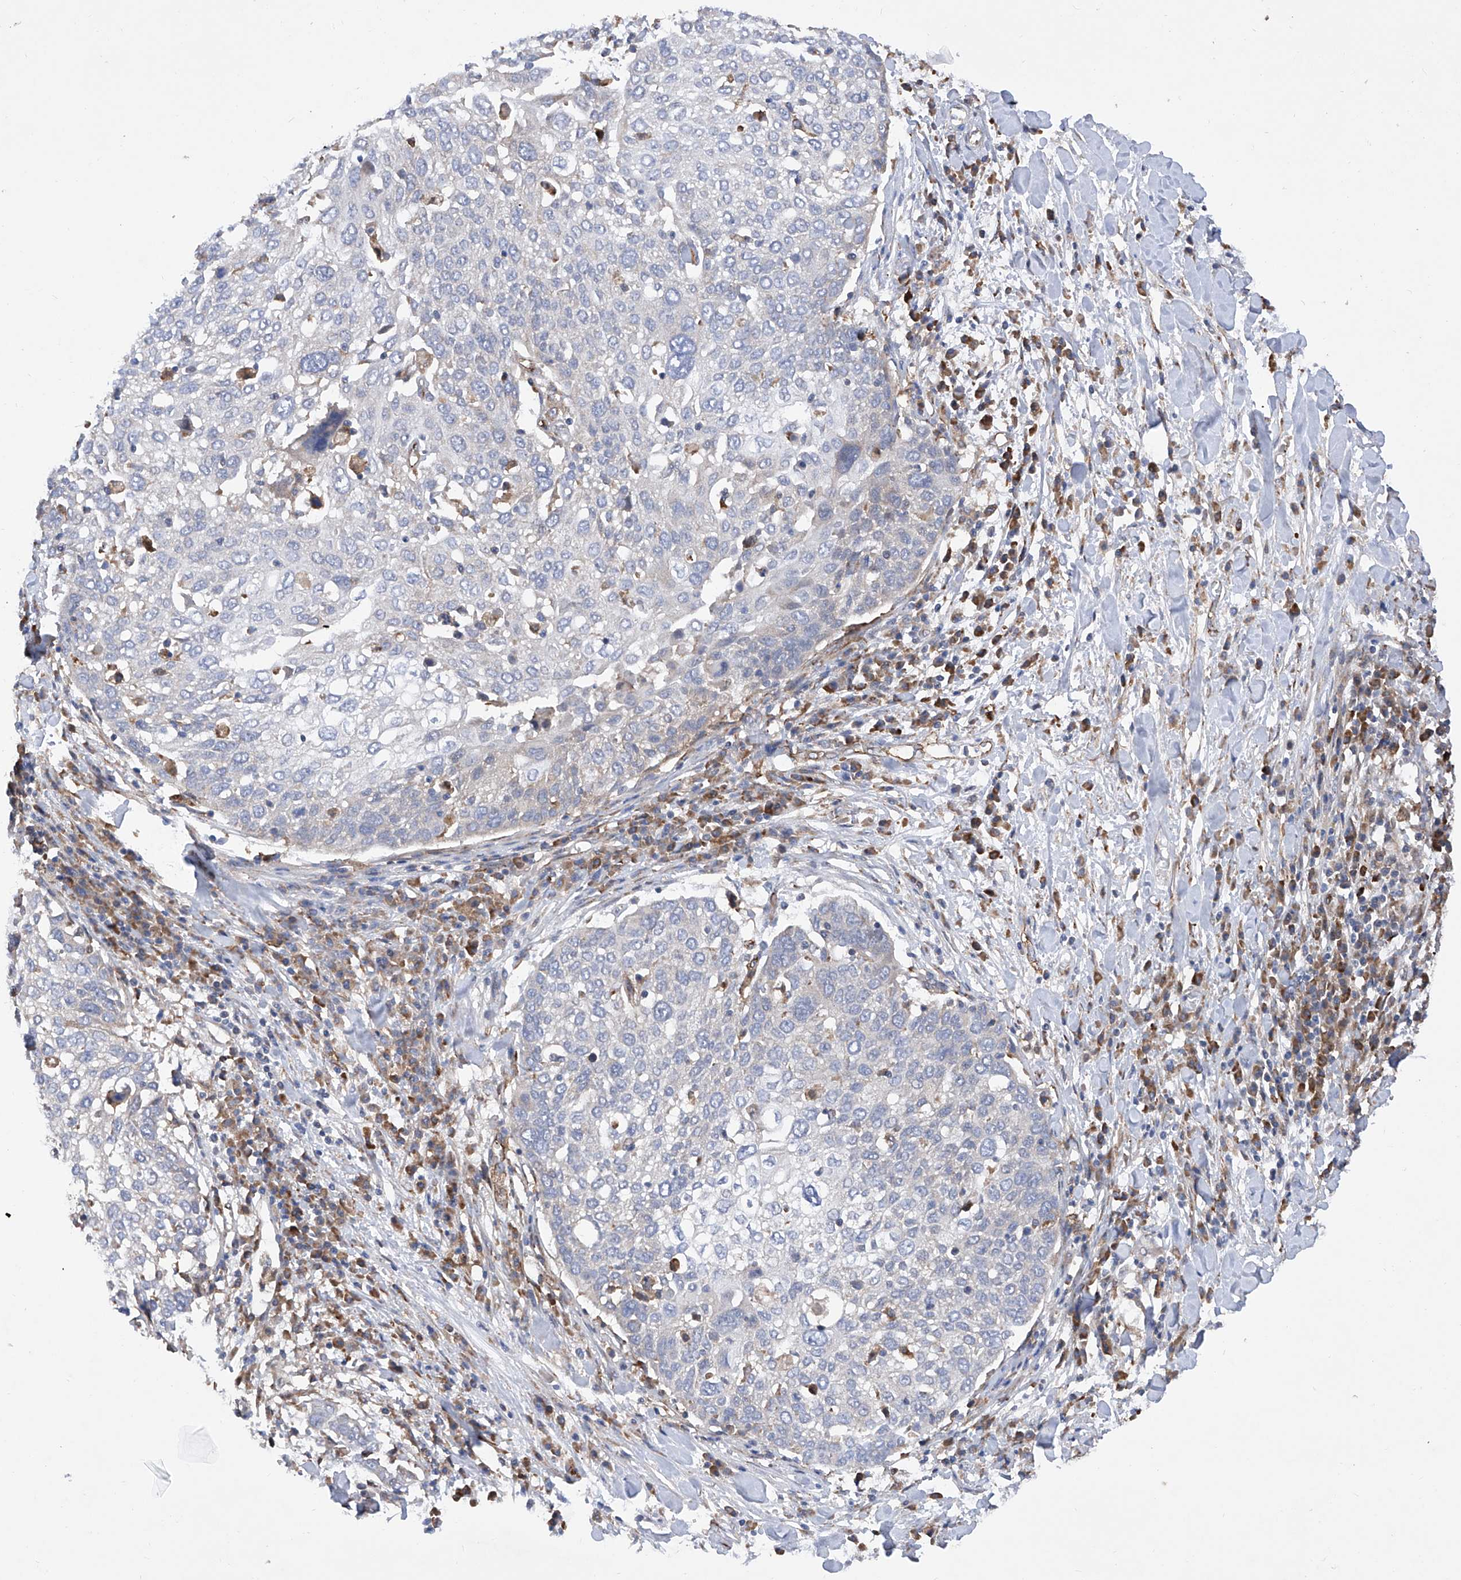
{"staining": {"intensity": "negative", "quantity": "none", "location": "none"}, "tissue": "lung cancer", "cell_type": "Tumor cells", "image_type": "cancer", "snomed": [{"axis": "morphology", "description": "Squamous cell carcinoma, NOS"}, {"axis": "topography", "description": "Lung"}], "caption": "Squamous cell carcinoma (lung) stained for a protein using immunohistochemistry exhibits no expression tumor cells.", "gene": "INPP5B", "patient": {"sex": "male", "age": 65}}